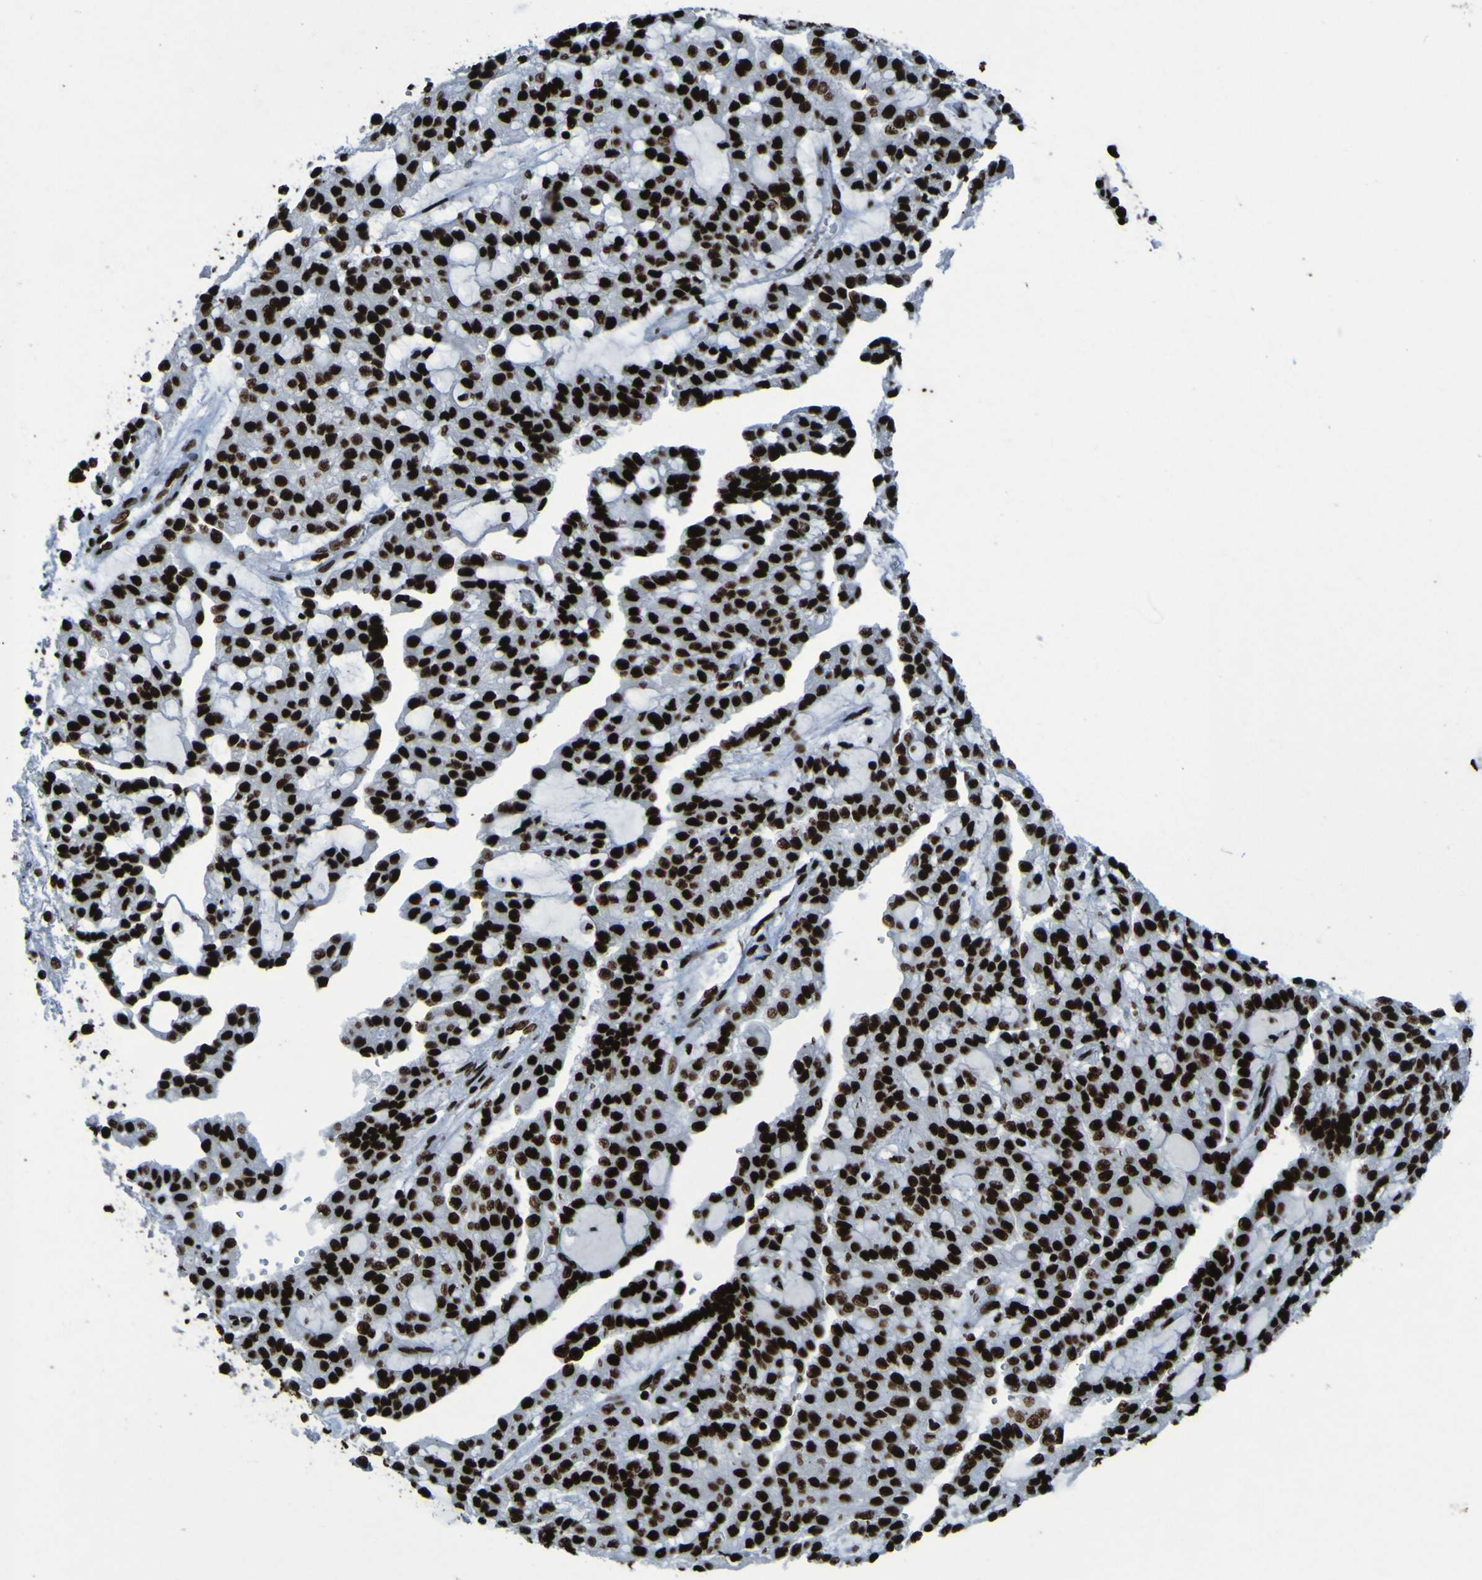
{"staining": {"intensity": "strong", "quantity": ">75%", "location": "nuclear"}, "tissue": "renal cancer", "cell_type": "Tumor cells", "image_type": "cancer", "snomed": [{"axis": "morphology", "description": "Adenocarcinoma, NOS"}, {"axis": "topography", "description": "Kidney"}], "caption": "Tumor cells exhibit strong nuclear staining in about >75% of cells in renal cancer (adenocarcinoma).", "gene": "NPM1", "patient": {"sex": "male", "age": 63}}